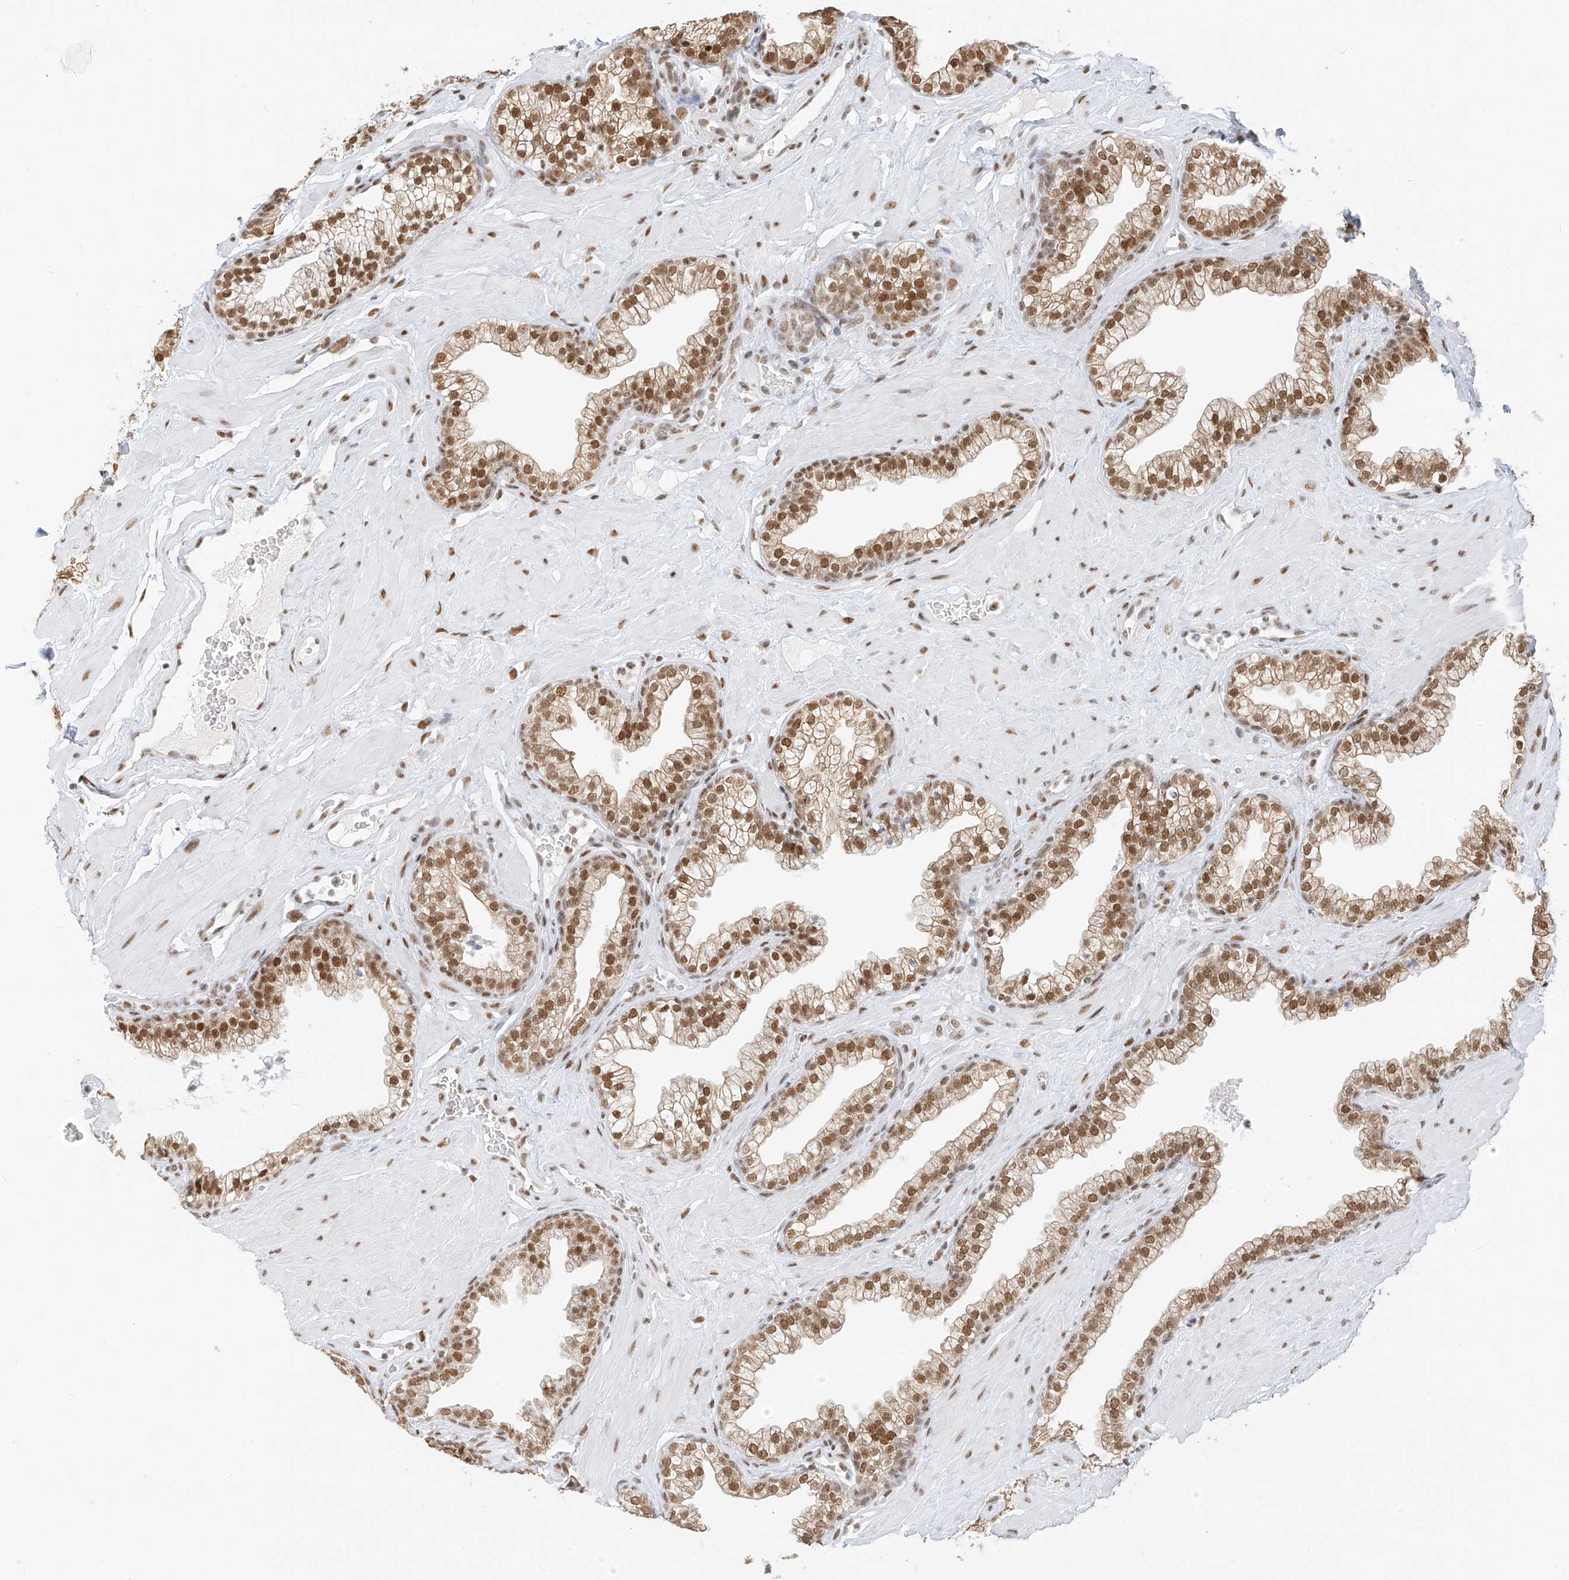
{"staining": {"intensity": "moderate", "quantity": ">75%", "location": "nuclear"}, "tissue": "prostate", "cell_type": "Glandular cells", "image_type": "normal", "snomed": [{"axis": "morphology", "description": "Normal tissue, NOS"}, {"axis": "morphology", "description": "Urothelial carcinoma, Low grade"}, {"axis": "topography", "description": "Urinary bladder"}, {"axis": "topography", "description": "Prostate"}], "caption": "Protein staining demonstrates moderate nuclear positivity in about >75% of glandular cells in unremarkable prostate.", "gene": "SMARCA2", "patient": {"sex": "male", "age": 60}}